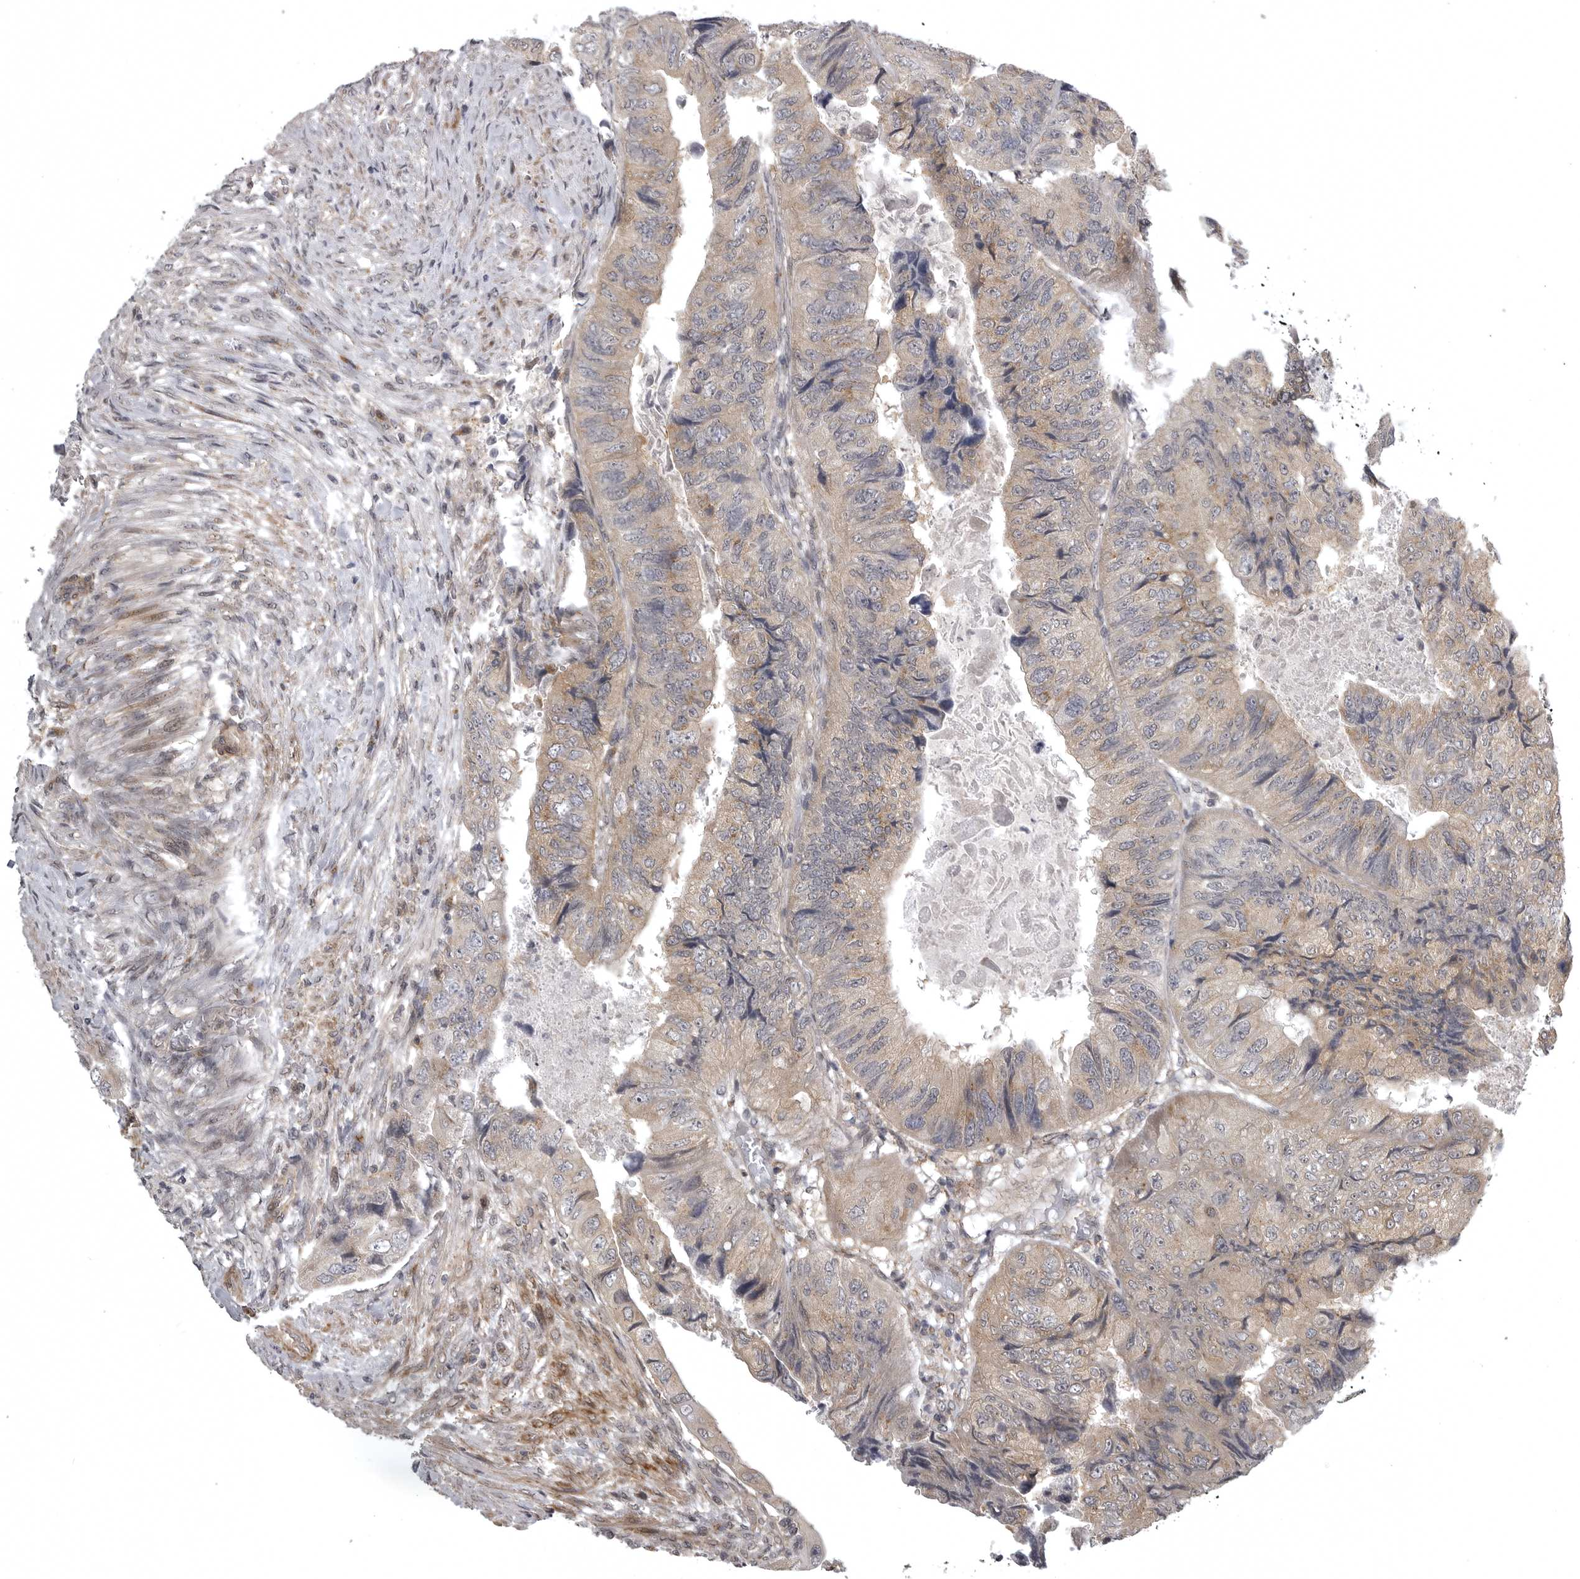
{"staining": {"intensity": "weak", "quantity": ">75%", "location": "cytoplasmic/membranous"}, "tissue": "colorectal cancer", "cell_type": "Tumor cells", "image_type": "cancer", "snomed": [{"axis": "morphology", "description": "Adenocarcinoma, NOS"}, {"axis": "topography", "description": "Rectum"}], "caption": "A brown stain labels weak cytoplasmic/membranous staining of a protein in human colorectal cancer tumor cells. (Brightfield microscopy of DAB IHC at high magnification).", "gene": "SNX16", "patient": {"sex": "male", "age": 63}}